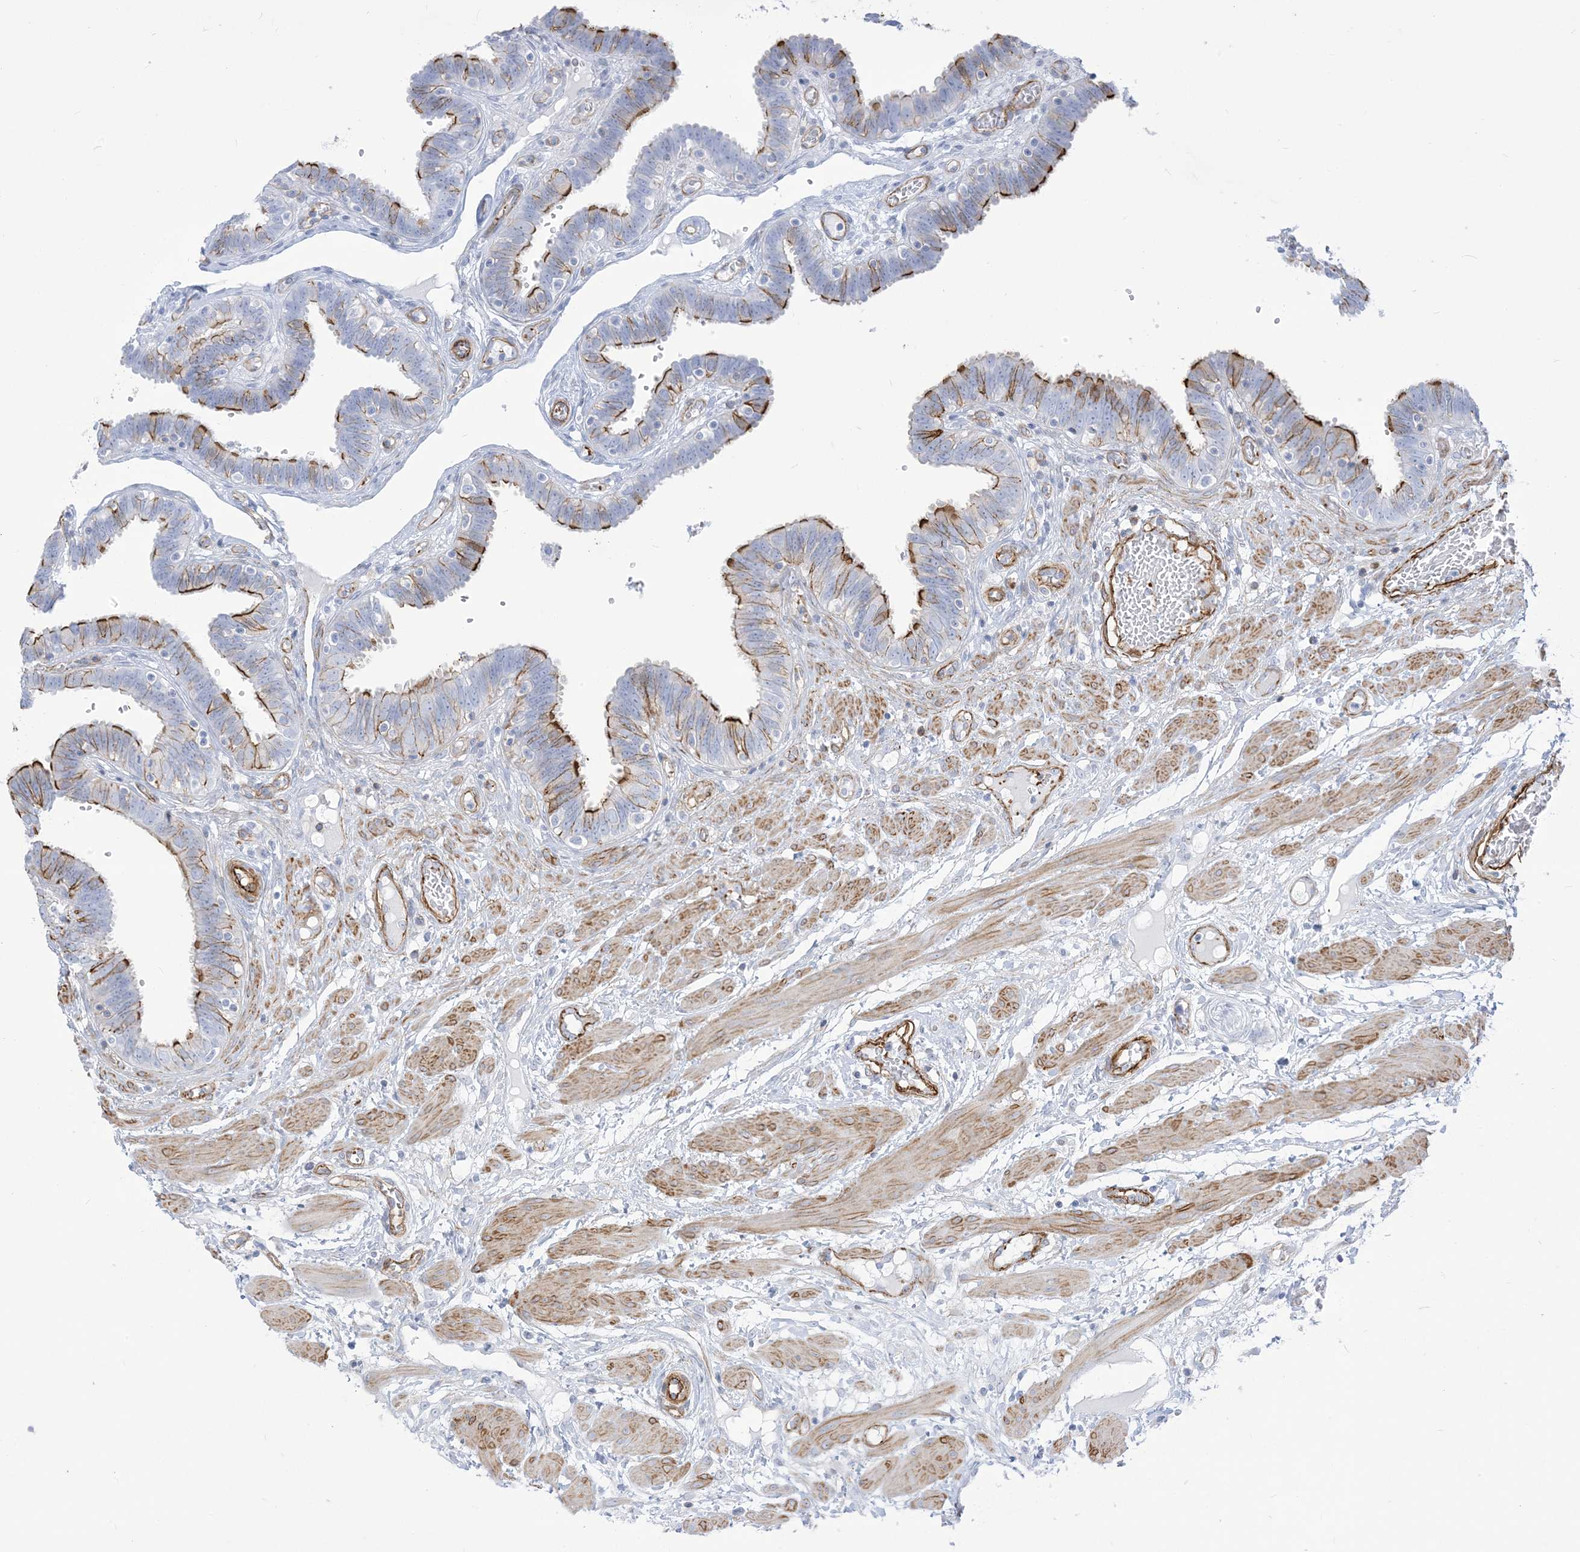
{"staining": {"intensity": "moderate", "quantity": "<25%", "location": "cytoplasmic/membranous"}, "tissue": "fallopian tube", "cell_type": "Glandular cells", "image_type": "normal", "snomed": [{"axis": "morphology", "description": "Normal tissue, NOS"}, {"axis": "topography", "description": "Fallopian tube"}, {"axis": "topography", "description": "Placenta"}], "caption": "Moderate cytoplasmic/membranous protein expression is appreciated in about <25% of glandular cells in fallopian tube.", "gene": "B3GNT7", "patient": {"sex": "female", "age": 32}}